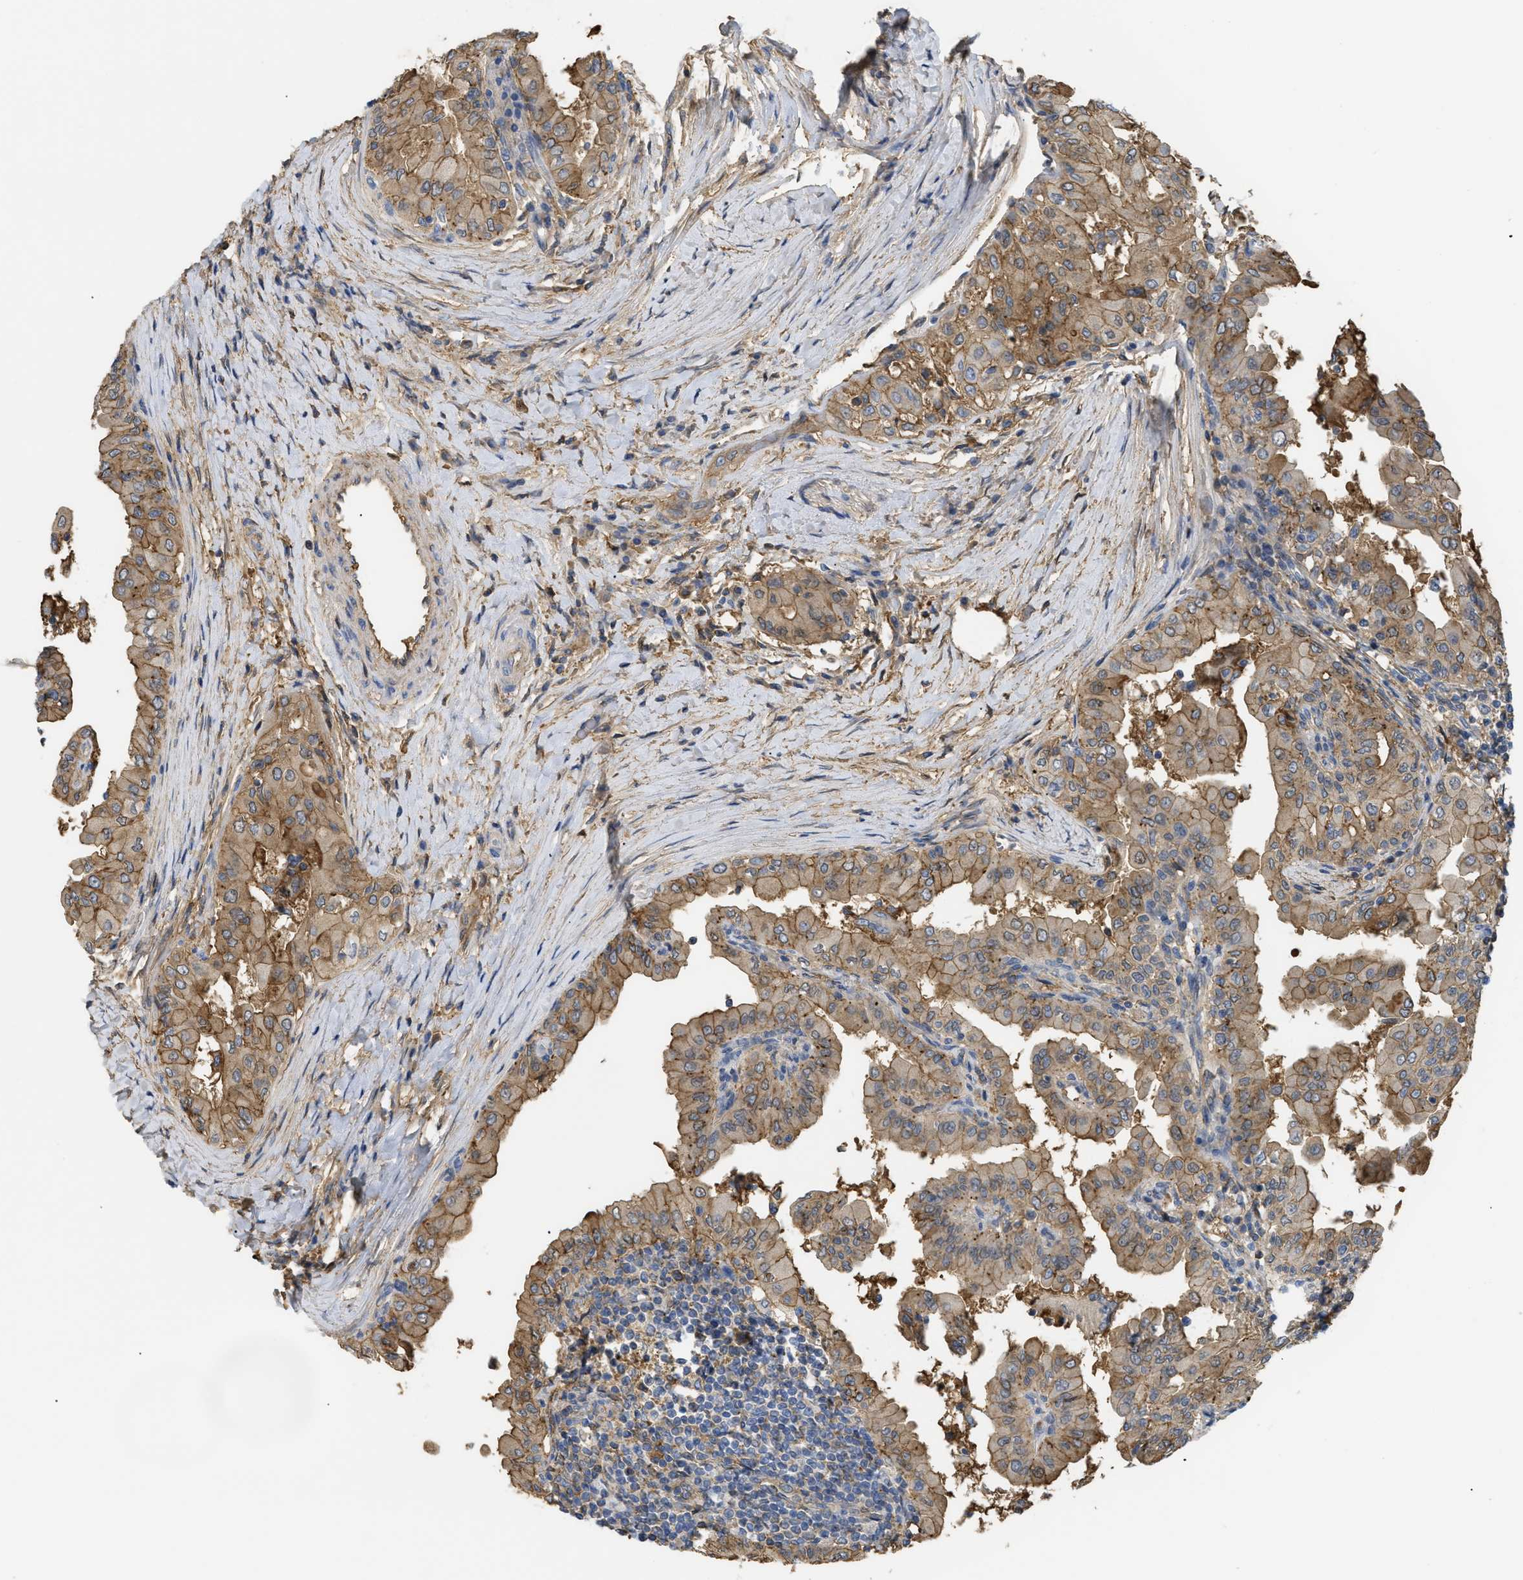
{"staining": {"intensity": "moderate", "quantity": ">75%", "location": "cytoplasmic/membranous"}, "tissue": "thyroid cancer", "cell_type": "Tumor cells", "image_type": "cancer", "snomed": [{"axis": "morphology", "description": "Papillary adenocarcinoma, NOS"}, {"axis": "topography", "description": "Thyroid gland"}], "caption": "Immunohistochemistry photomicrograph of human thyroid papillary adenocarcinoma stained for a protein (brown), which displays medium levels of moderate cytoplasmic/membranous positivity in approximately >75% of tumor cells.", "gene": "ANXA4", "patient": {"sex": "male", "age": 33}}